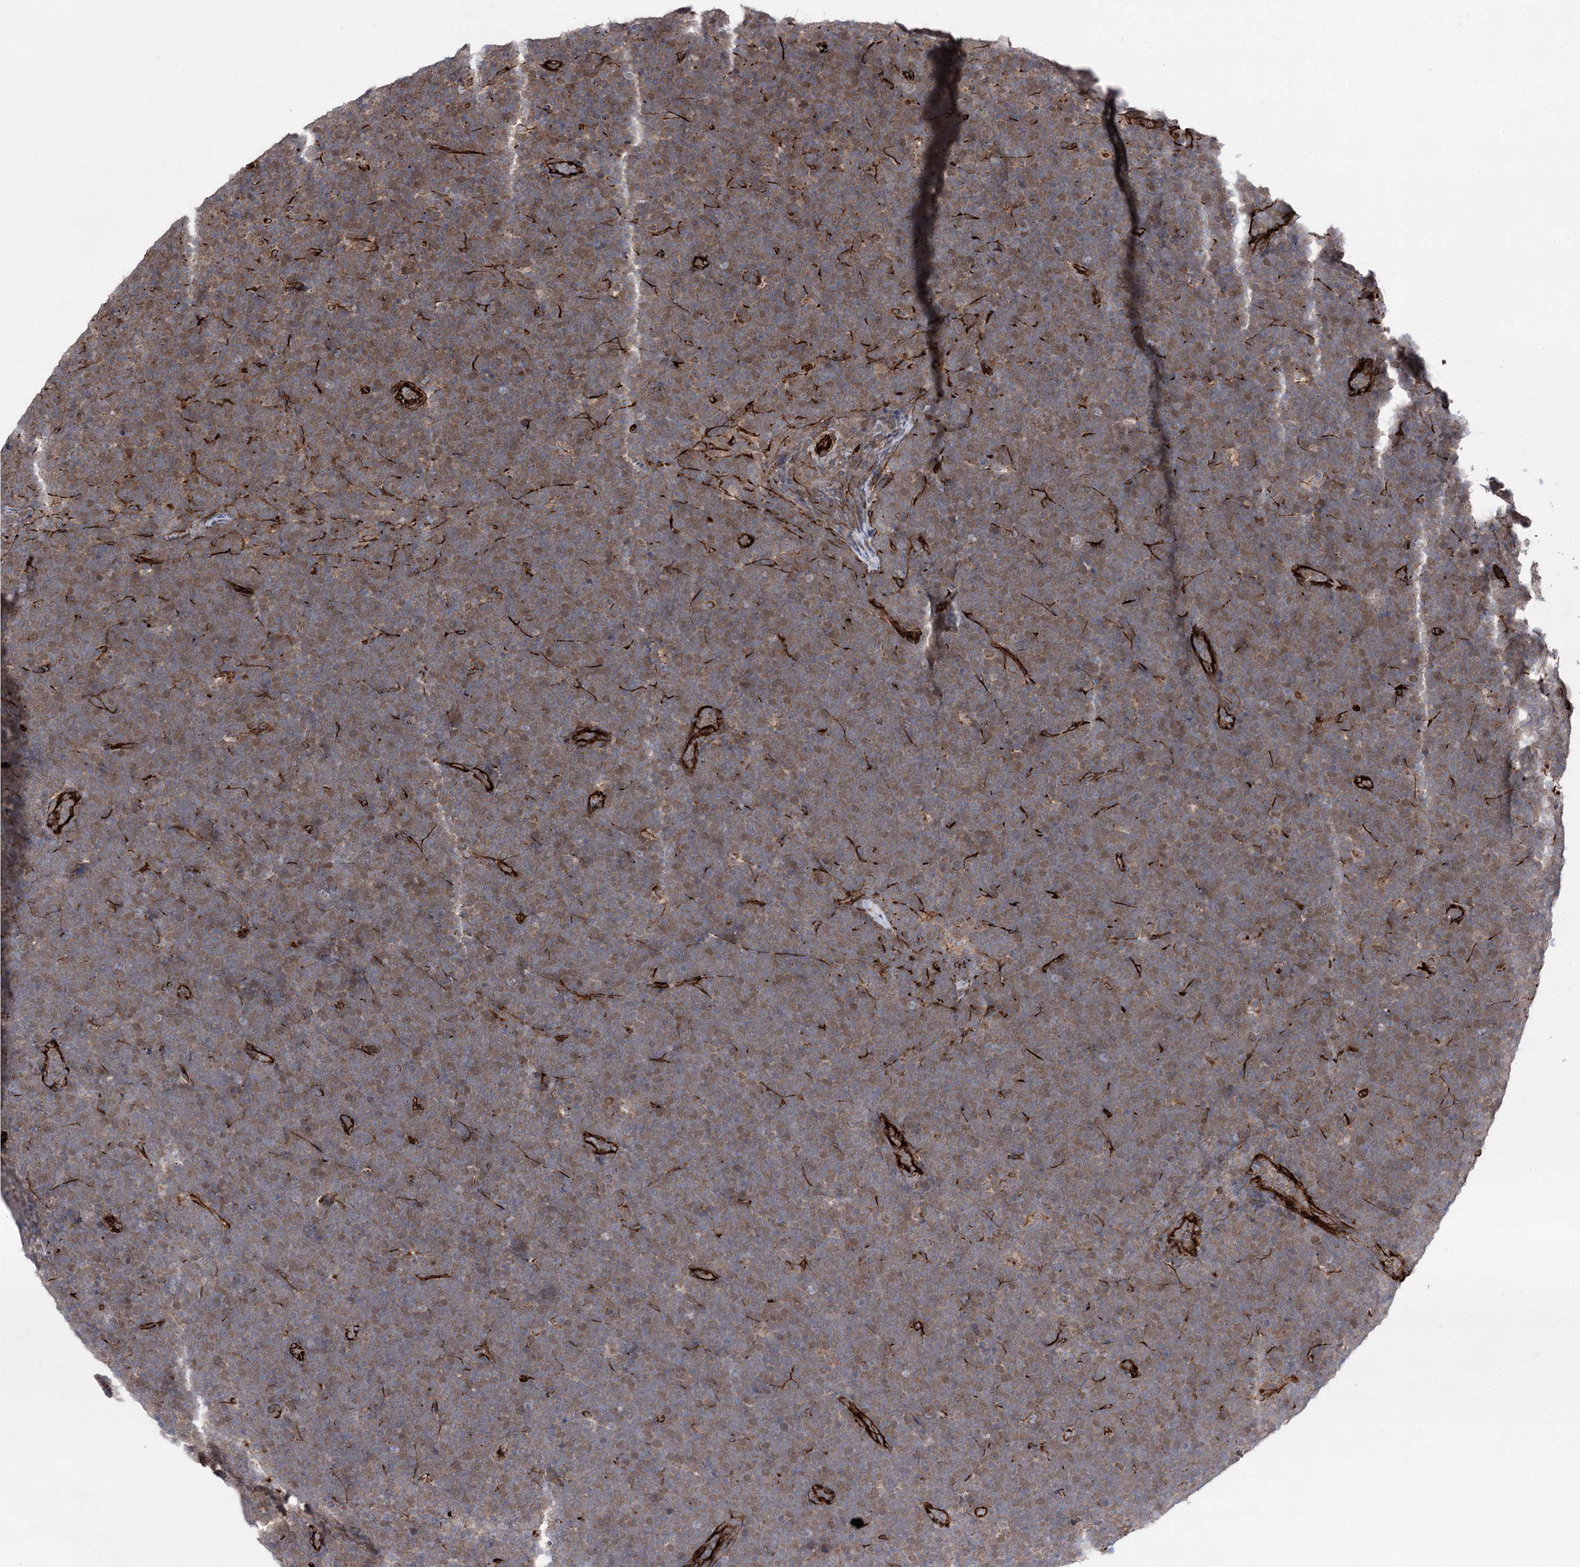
{"staining": {"intensity": "moderate", "quantity": "<25%", "location": "cytoplasmic/membranous"}, "tissue": "lymphoma", "cell_type": "Tumor cells", "image_type": "cancer", "snomed": [{"axis": "morphology", "description": "Malignant lymphoma, non-Hodgkin's type, High grade"}, {"axis": "topography", "description": "Lymph node"}], "caption": "Immunohistochemistry (IHC) image of neoplastic tissue: malignant lymphoma, non-Hodgkin's type (high-grade) stained using immunohistochemistry (IHC) exhibits low levels of moderate protein expression localized specifically in the cytoplasmic/membranous of tumor cells, appearing as a cytoplasmic/membranous brown color.", "gene": "MIB1", "patient": {"sex": "male", "age": 13}}